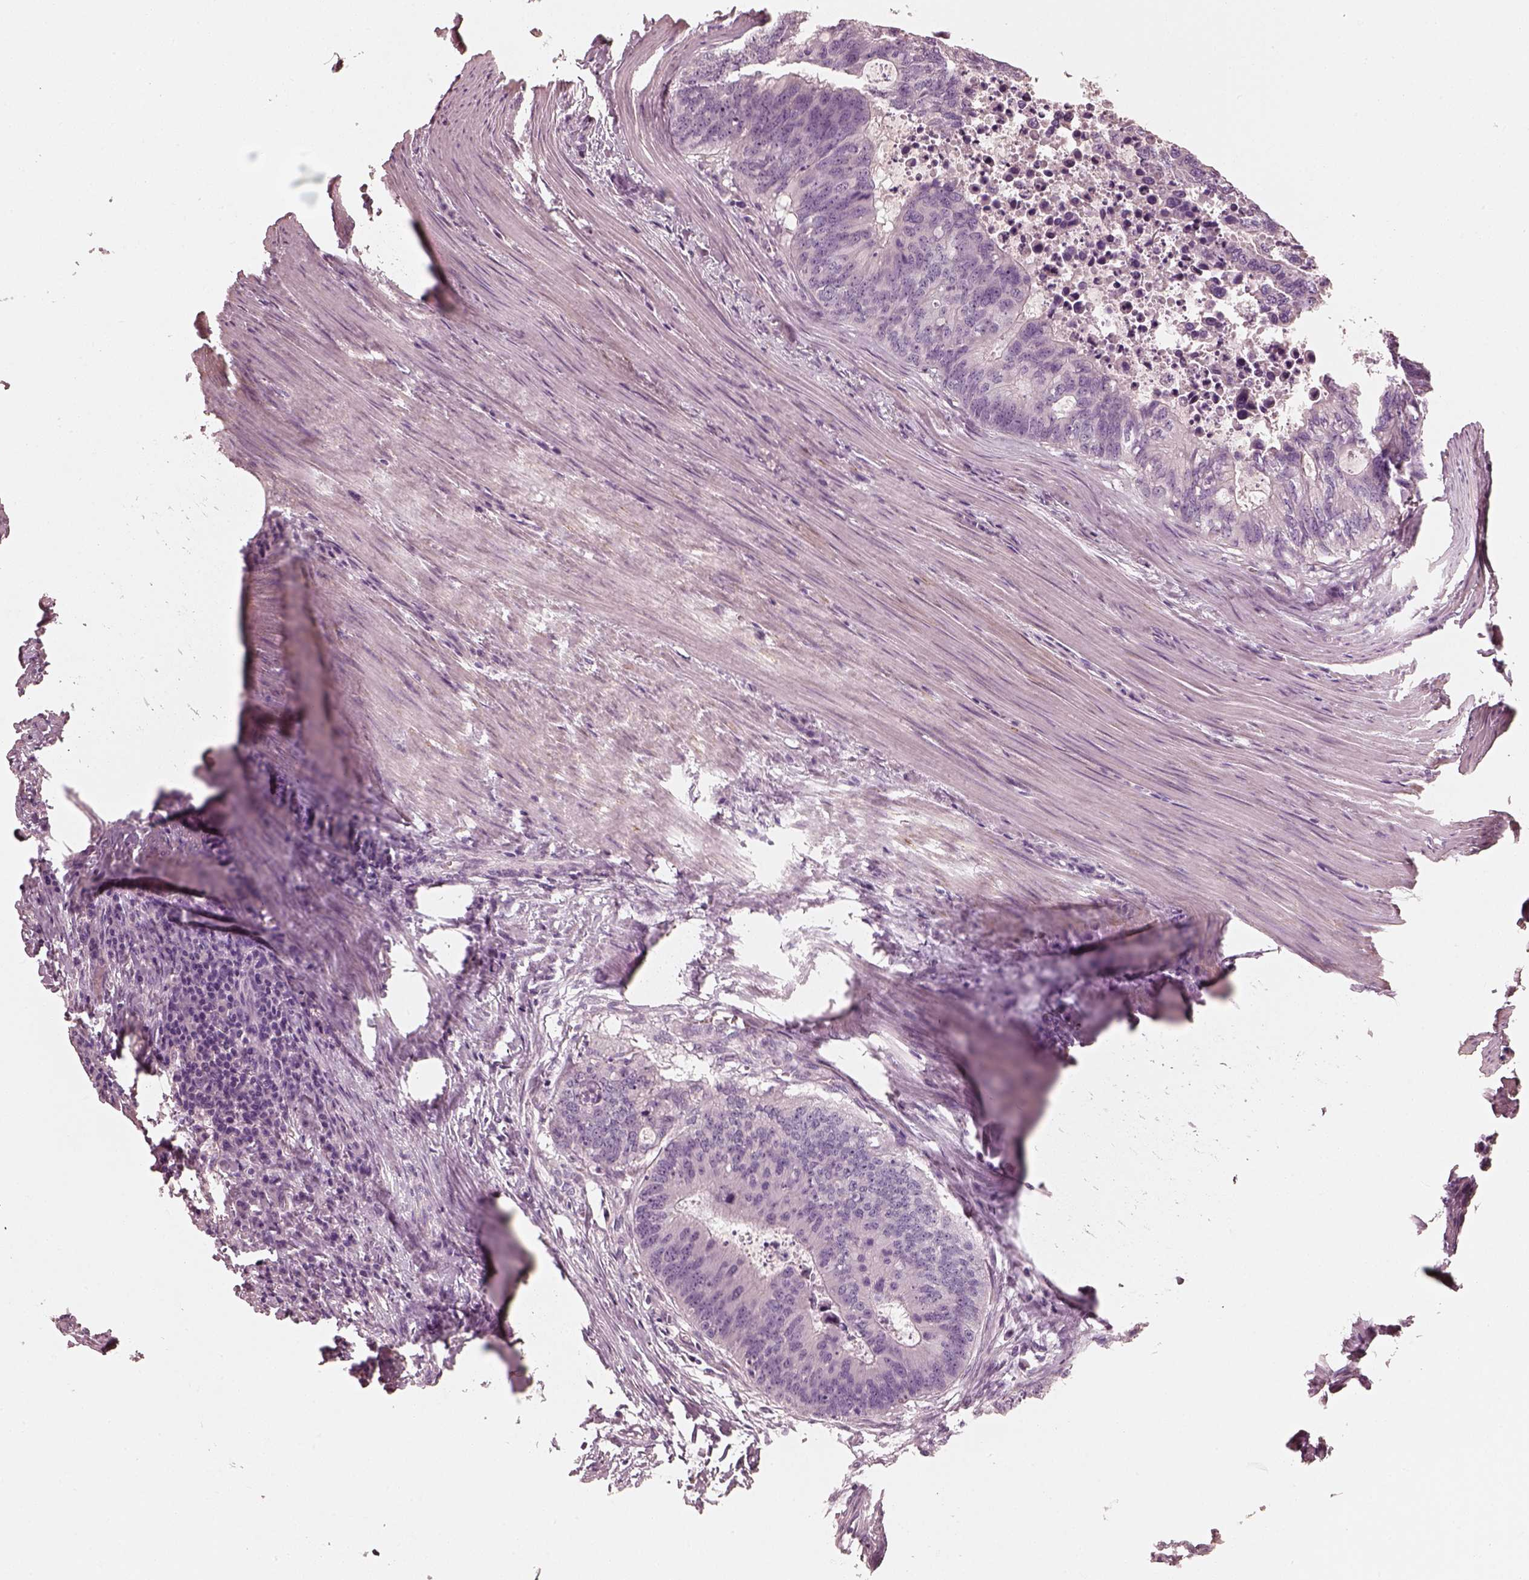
{"staining": {"intensity": "negative", "quantity": "none", "location": "none"}, "tissue": "colorectal cancer", "cell_type": "Tumor cells", "image_type": "cancer", "snomed": [{"axis": "morphology", "description": "Adenocarcinoma, NOS"}, {"axis": "topography", "description": "Colon"}], "caption": "High magnification brightfield microscopy of colorectal cancer (adenocarcinoma) stained with DAB (brown) and counterstained with hematoxylin (blue): tumor cells show no significant expression. (Stains: DAB (3,3'-diaminobenzidine) immunohistochemistry (IHC) with hematoxylin counter stain, Microscopy: brightfield microscopy at high magnification).", "gene": "RS1", "patient": {"sex": "male", "age": 67}}